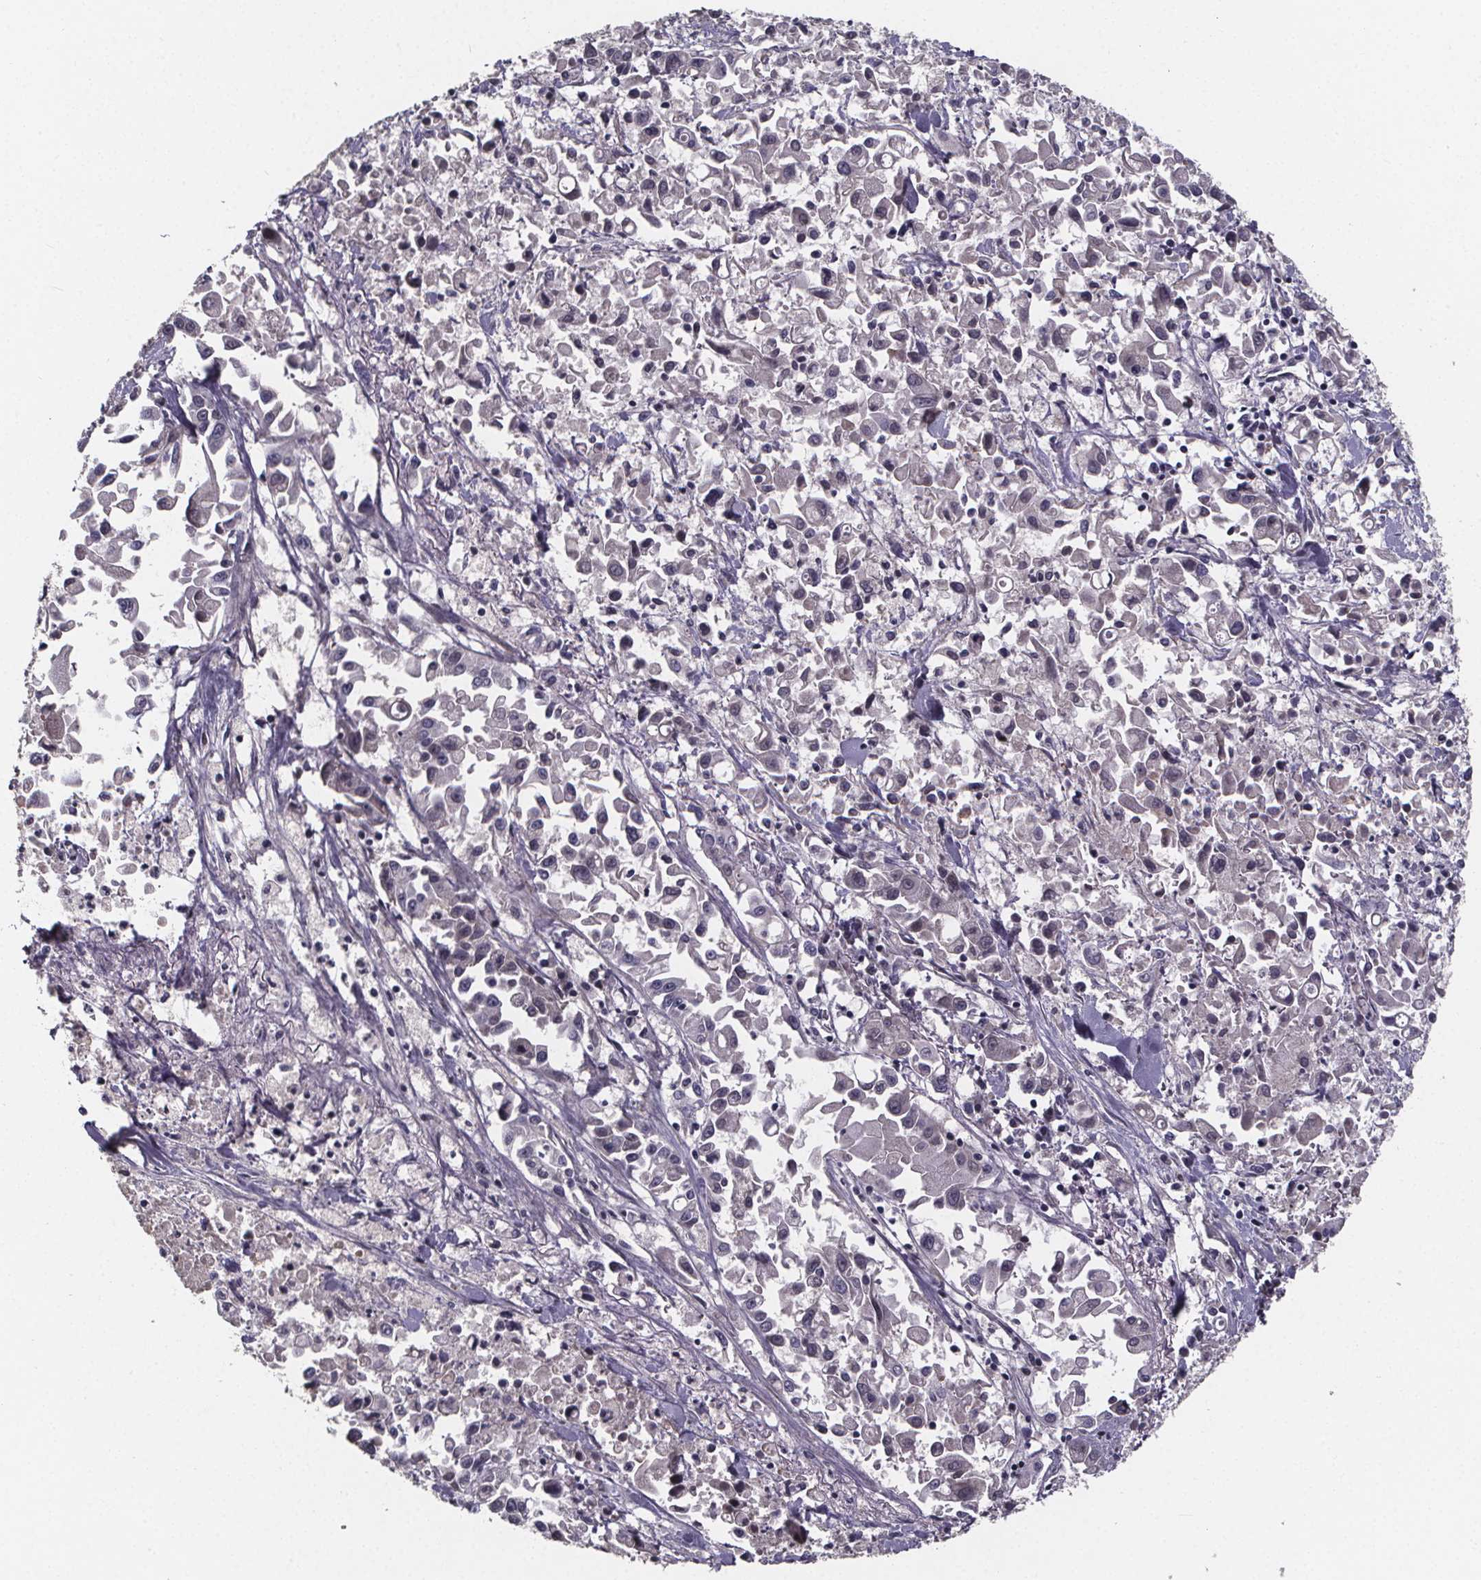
{"staining": {"intensity": "negative", "quantity": "none", "location": "none"}, "tissue": "pancreatic cancer", "cell_type": "Tumor cells", "image_type": "cancer", "snomed": [{"axis": "morphology", "description": "Adenocarcinoma, NOS"}, {"axis": "topography", "description": "Pancreas"}], "caption": "Protein analysis of pancreatic cancer (adenocarcinoma) shows no significant positivity in tumor cells.", "gene": "AGT", "patient": {"sex": "female", "age": 83}}